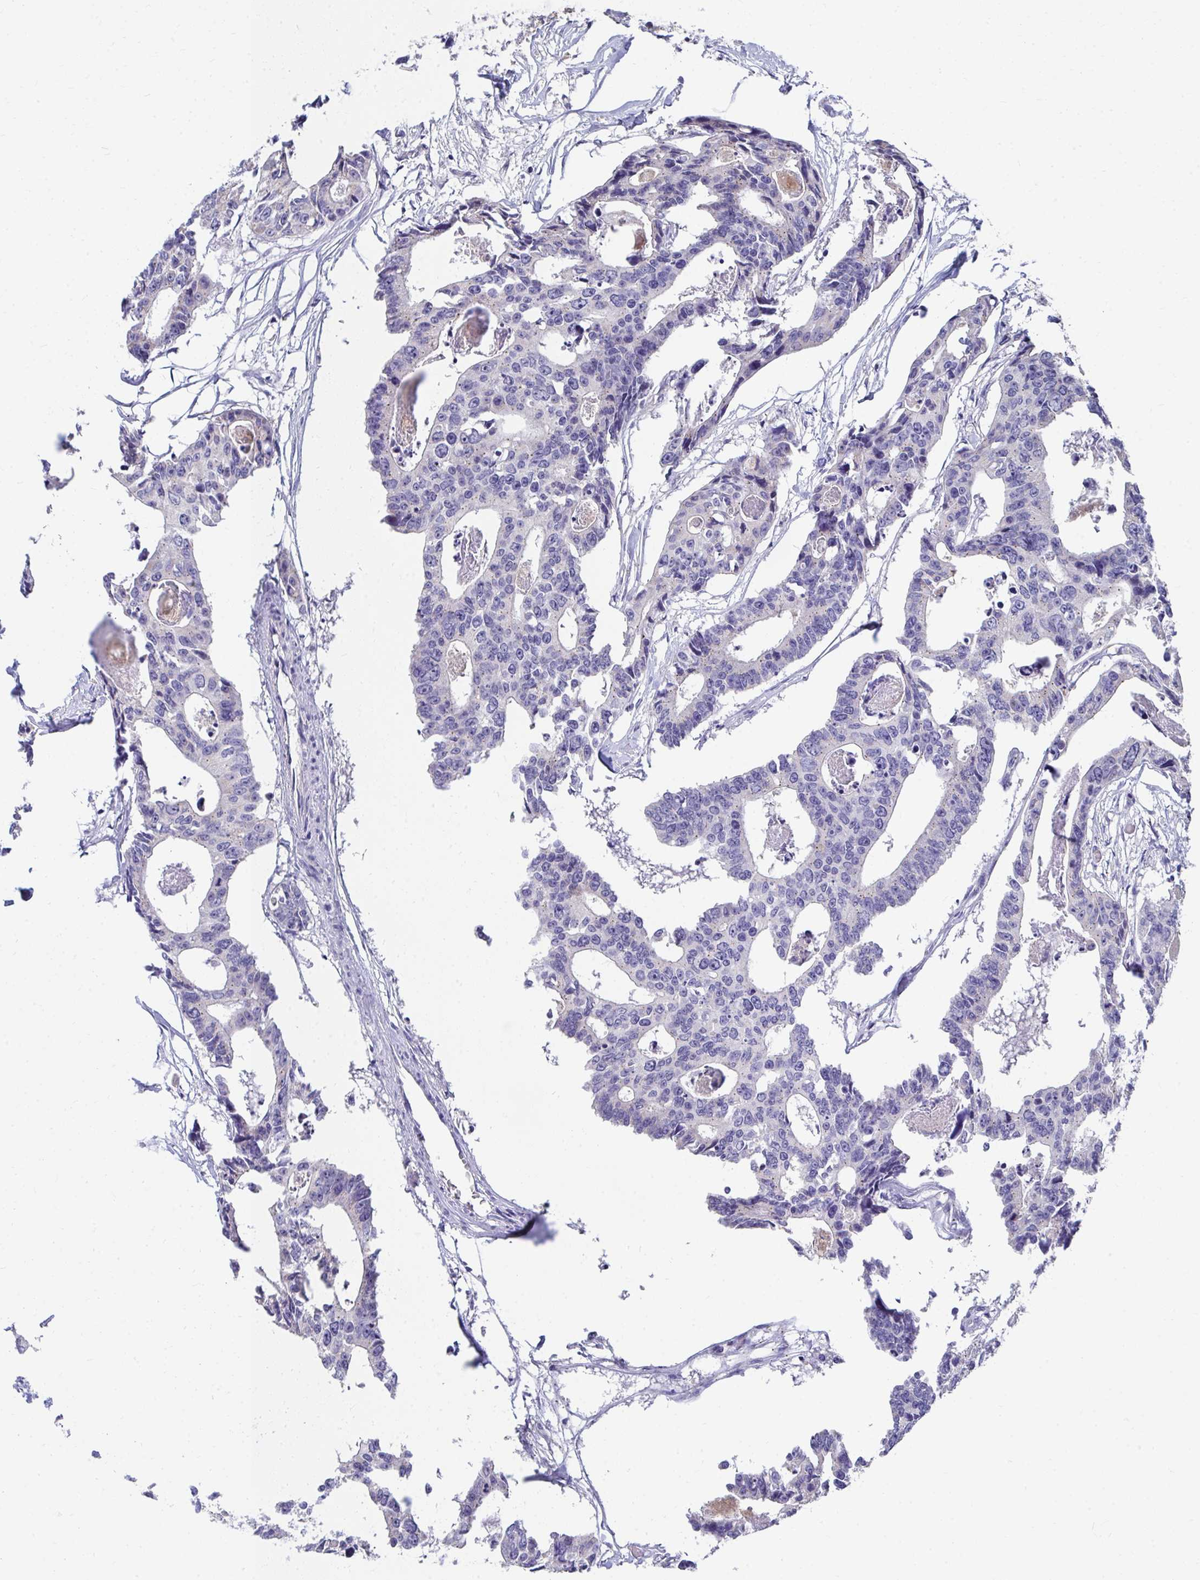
{"staining": {"intensity": "negative", "quantity": "none", "location": "none"}, "tissue": "colorectal cancer", "cell_type": "Tumor cells", "image_type": "cancer", "snomed": [{"axis": "morphology", "description": "Adenocarcinoma, NOS"}, {"axis": "topography", "description": "Rectum"}], "caption": "Immunohistochemistry (IHC) image of colorectal cancer stained for a protein (brown), which displays no positivity in tumor cells.", "gene": "TMPRSS2", "patient": {"sex": "male", "age": 57}}